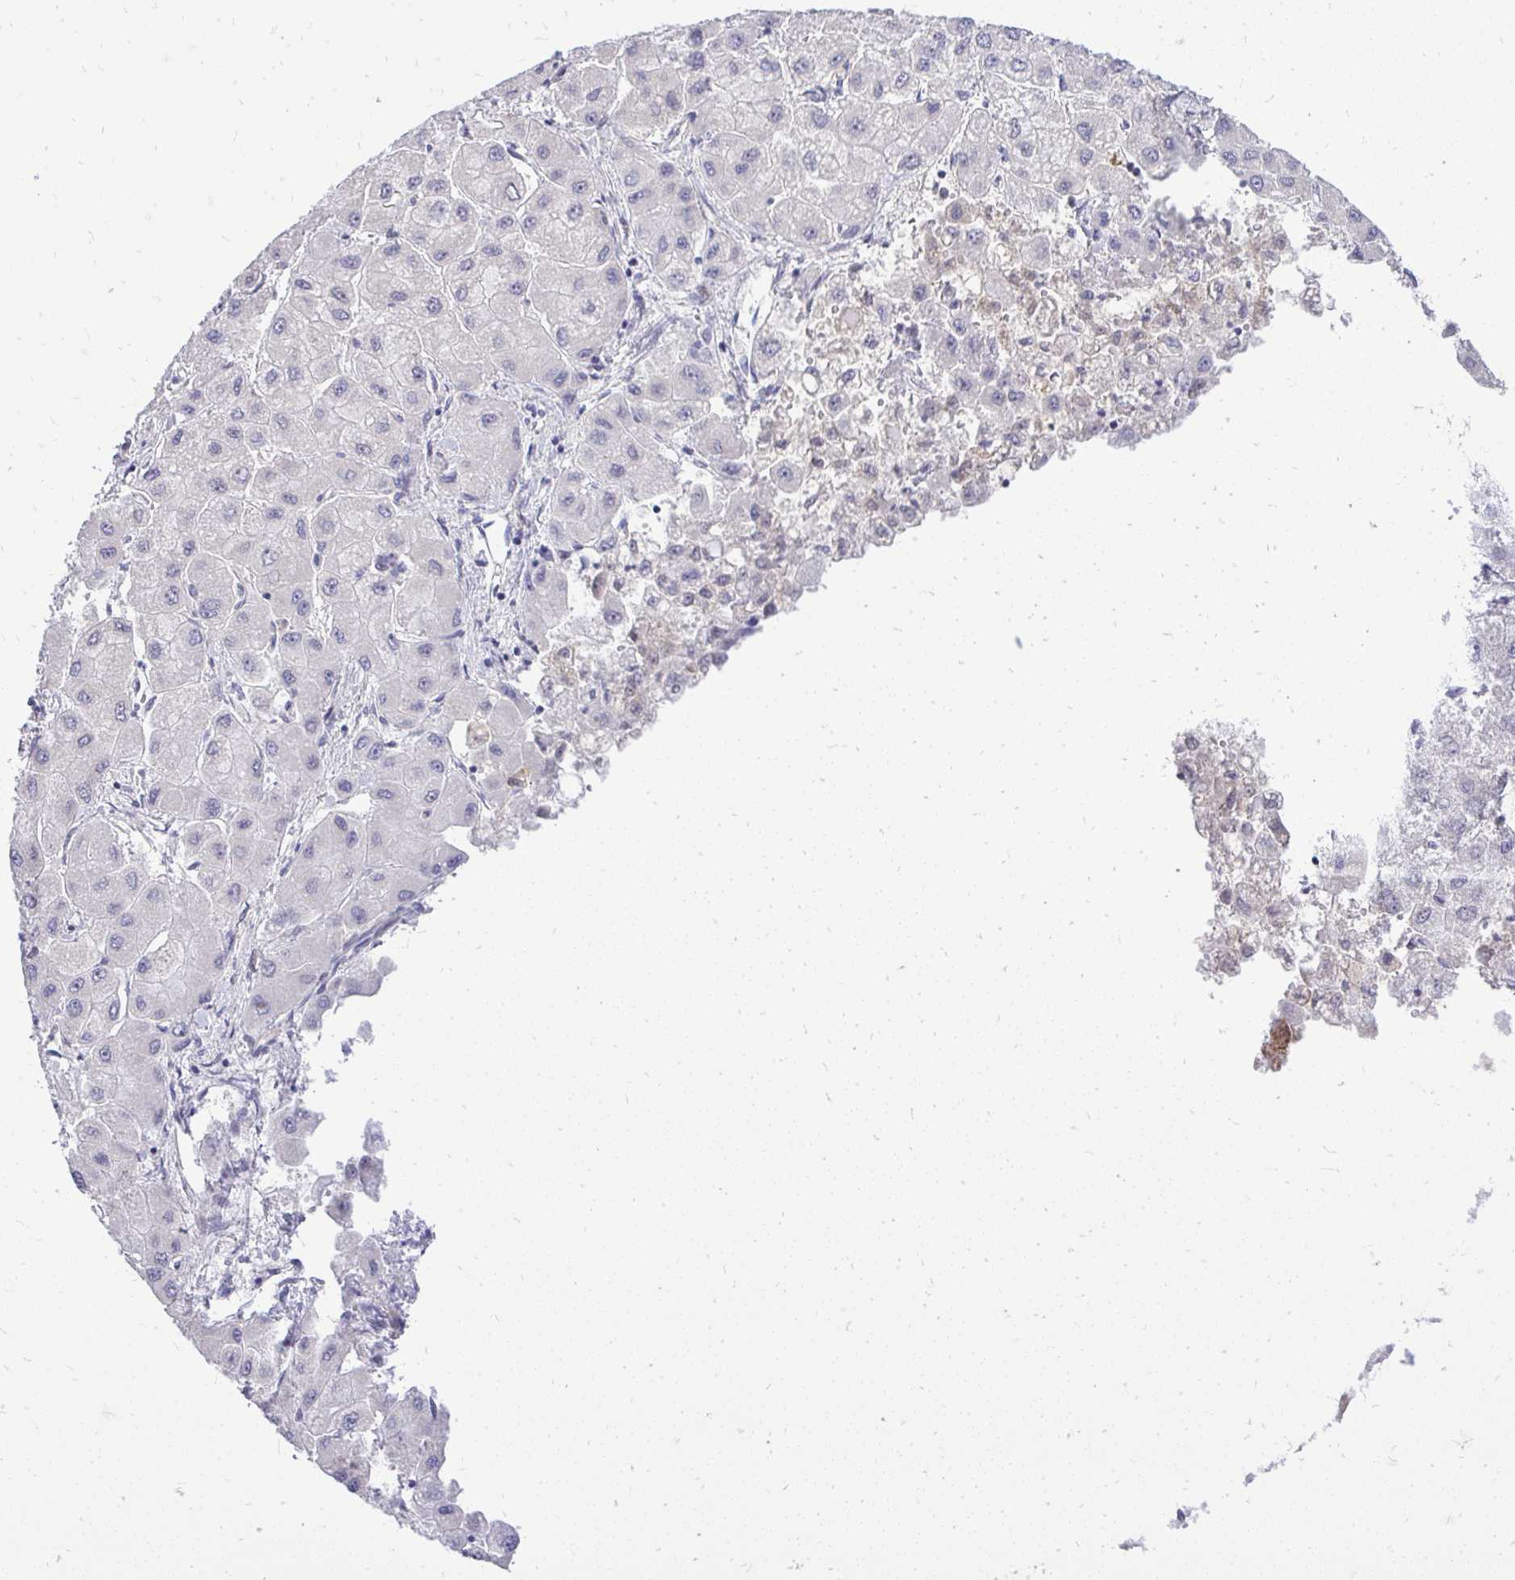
{"staining": {"intensity": "negative", "quantity": "none", "location": "none"}, "tissue": "liver cancer", "cell_type": "Tumor cells", "image_type": "cancer", "snomed": [{"axis": "morphology", "description": "Carcinoma, Hepatocellular, NOS"}, {"axis": "topography", "description": "Liver"}], "caption": "Hepatocellular carcinoma (liver) was stained to show a protein in brown. There is no significant expression in tumor cells. (Stains: DAB (3,3'-diaminobenzidine) immunohistochemistry with hematoxylin counter stain, Microscopy: brightfield microscopy at high magnification).", "gene": "OR8D1", "patient": {"sex": "male", "age": 40}}